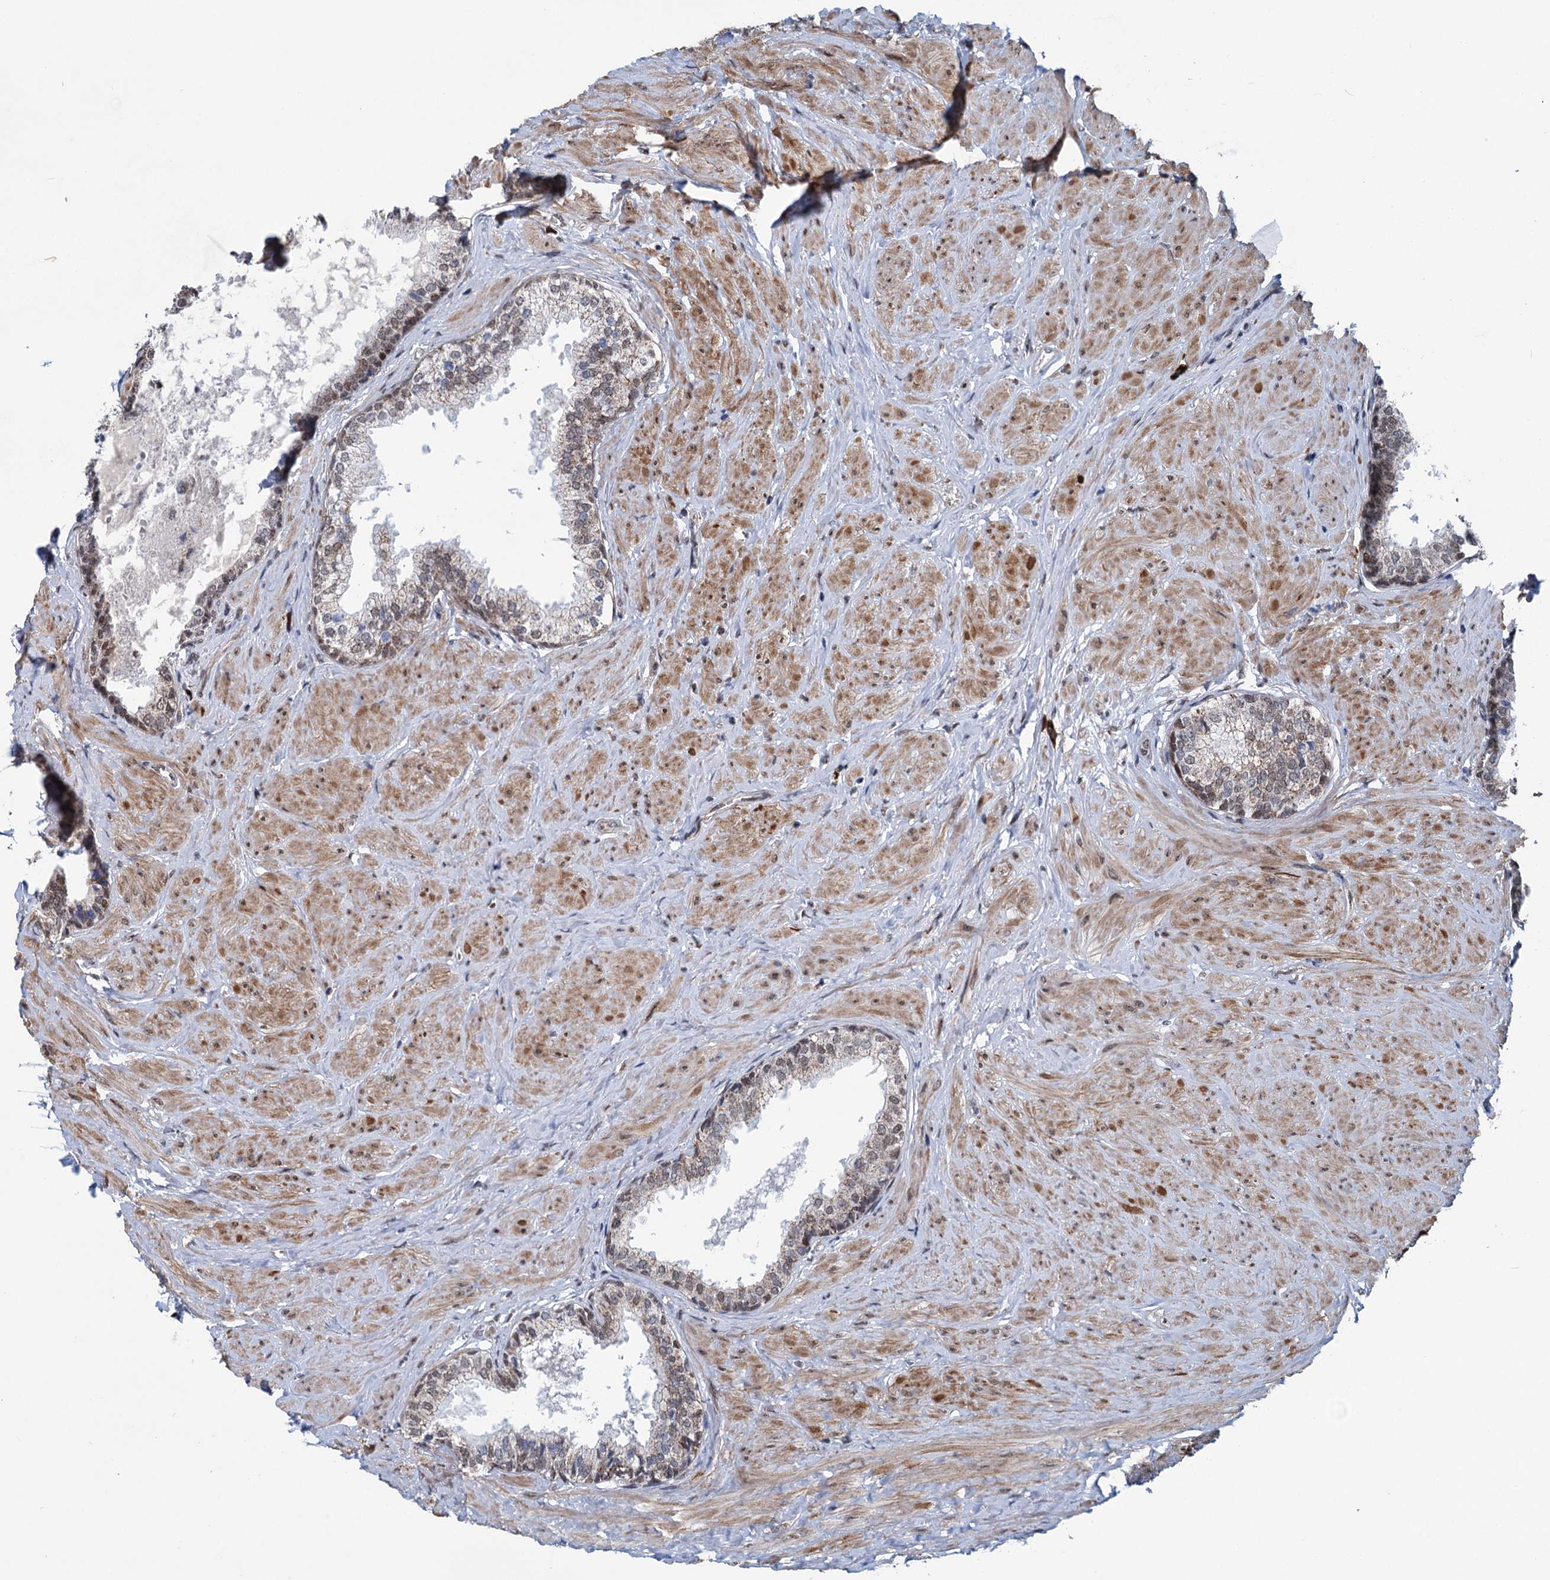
{"staining": {"intensity": "strong", "quantity": "25%-75%", "location": "cytoplasmic/membranous,nuclear"}, "tissue": "prostate", "cell_type": "Glandular cells", "image_type": "normal", "snomed": [{"axis": "morphology", "description": "Normal tissue, NOS"}, {"axis": "topography", "description": "Prostate"}], "caption": "The photomicrograph reveals staining of benign prostate, revealing strong cytoplasmic/membranous,nuclear protein expression (brown color) within glandular cells. (DAB = brown stain, brightfield microscopy at high magnification).", "gene": "MORN3", "patient": {"sex": "male", "age": 48}}